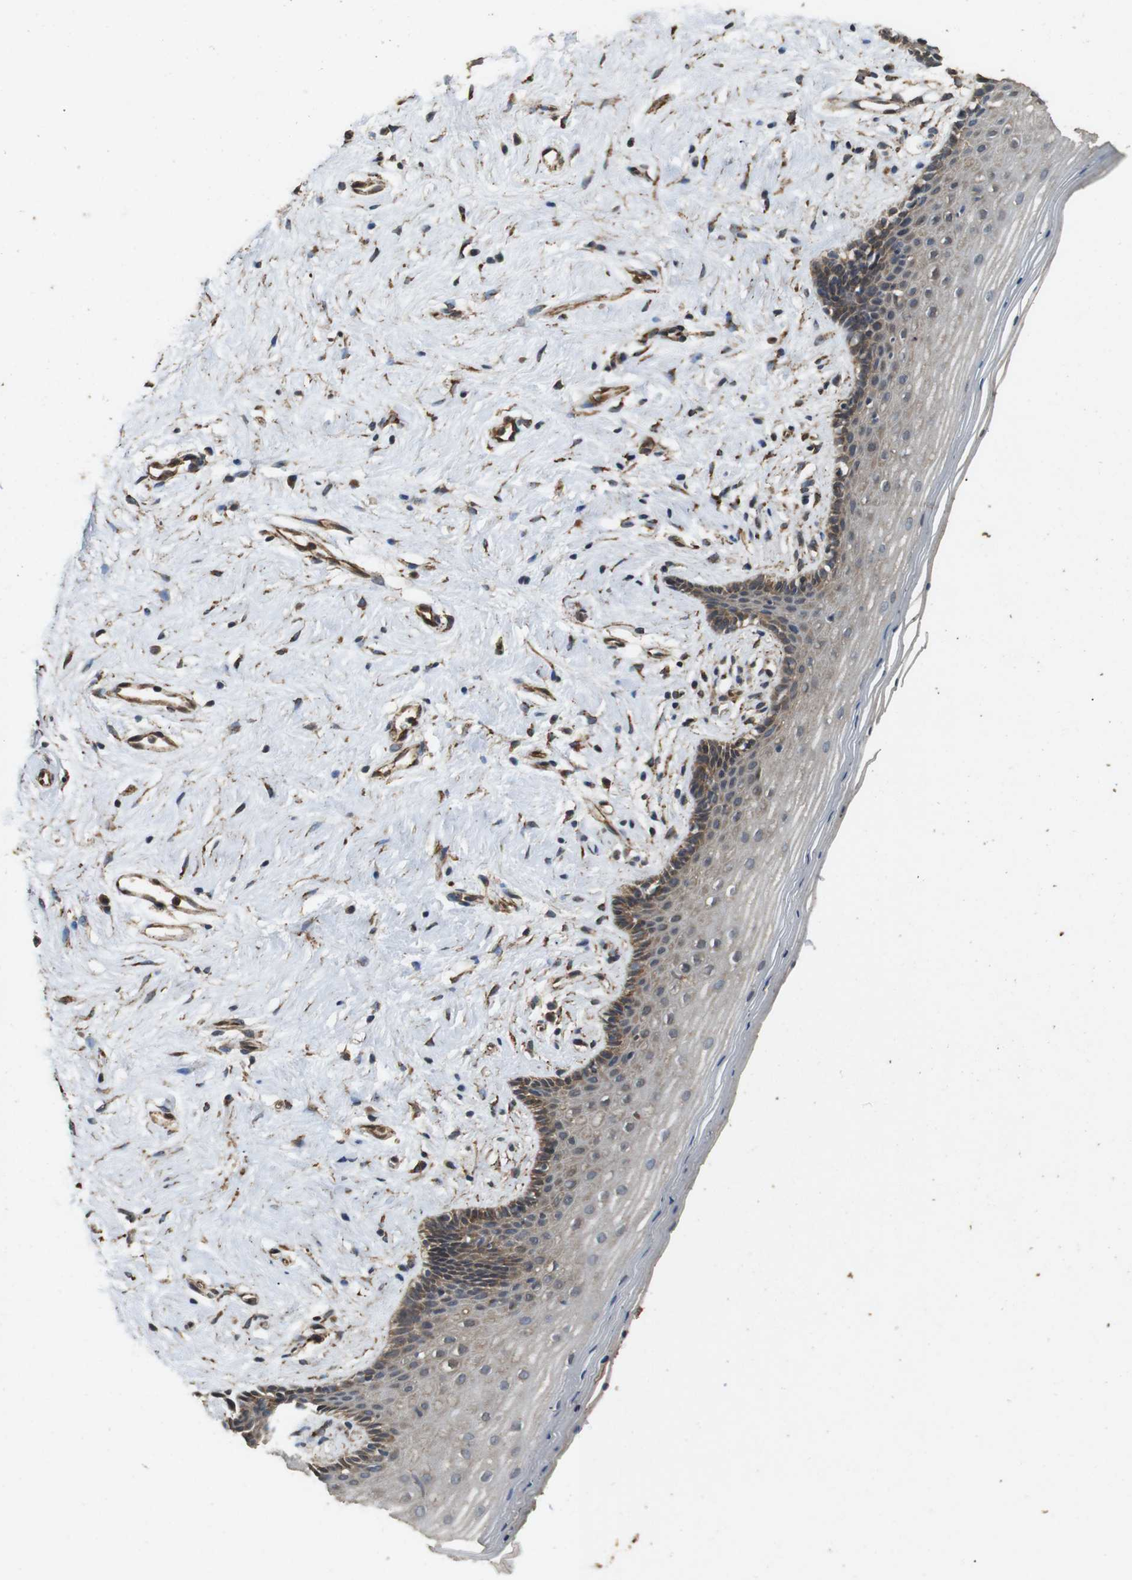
{"staining": {"intensity": "moderate", "quantity": "<25%", "location": "cytoplasmic/membranous"}, "tissue": "vagina", "cell_type": "Squamous epithelial cells", "image_type": "normal", "snomed": [{"axis": "morphology", "description": "Normal tissue, NOS"}, {"axis": "topography", "description": "Vagina"}], "caption": "A histopathology image of human vagina stained for a protein exhibits moderate cytoplasmic/membranous brown staining in squamous epithelial cells. (Brightfield microscopy of DAB IHC at high magnification).", "gene": "CNPY4", "patient": {"sex": "female", "age": 44}}